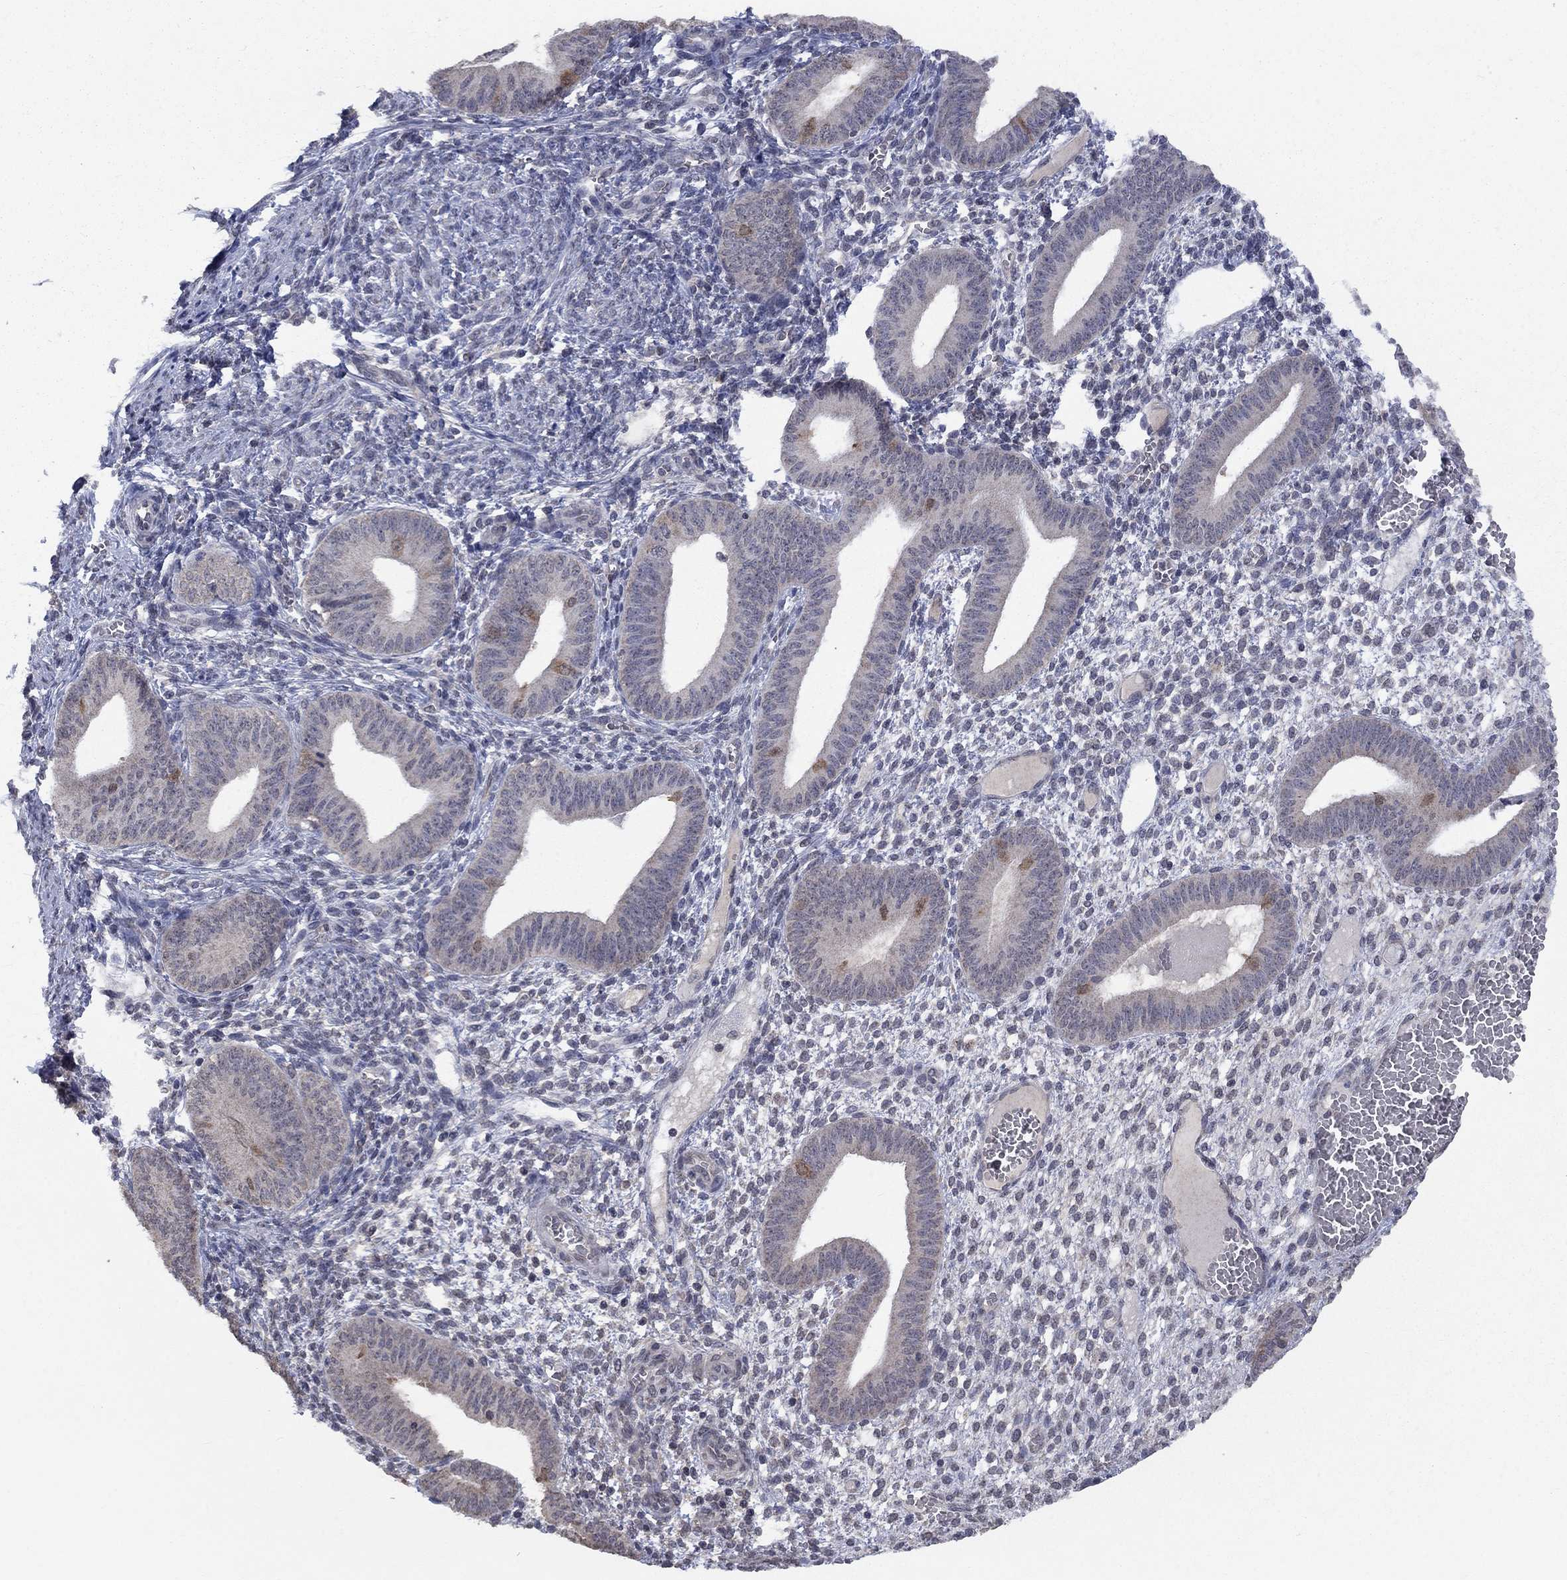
{"staining": {"intensity": "negative", "quantity": "none", "location": "none"}, "tissue": "endometrium", "cell_type": "Cells in endometrial stroma", "image_type": "normal", "snomed": [{"axis": "morphology", "description": "Normal tissue, NOS"}, {"axis": "topography", "description": "Endometrium"}], "caption": "This histopathology image is of benign endometrium stained with immunohistochemistry to label a protein in brown with the nuclei are counter-stained blue. There is no staining in cells in endometrial stroma. Brightfield microscopy of immunohistochemistry stained with DAB (brown) and hematoxylin (blue), captured at high magnification.", "gene": "SPATA33", "patient": {"sex": "female", "age": 42}}